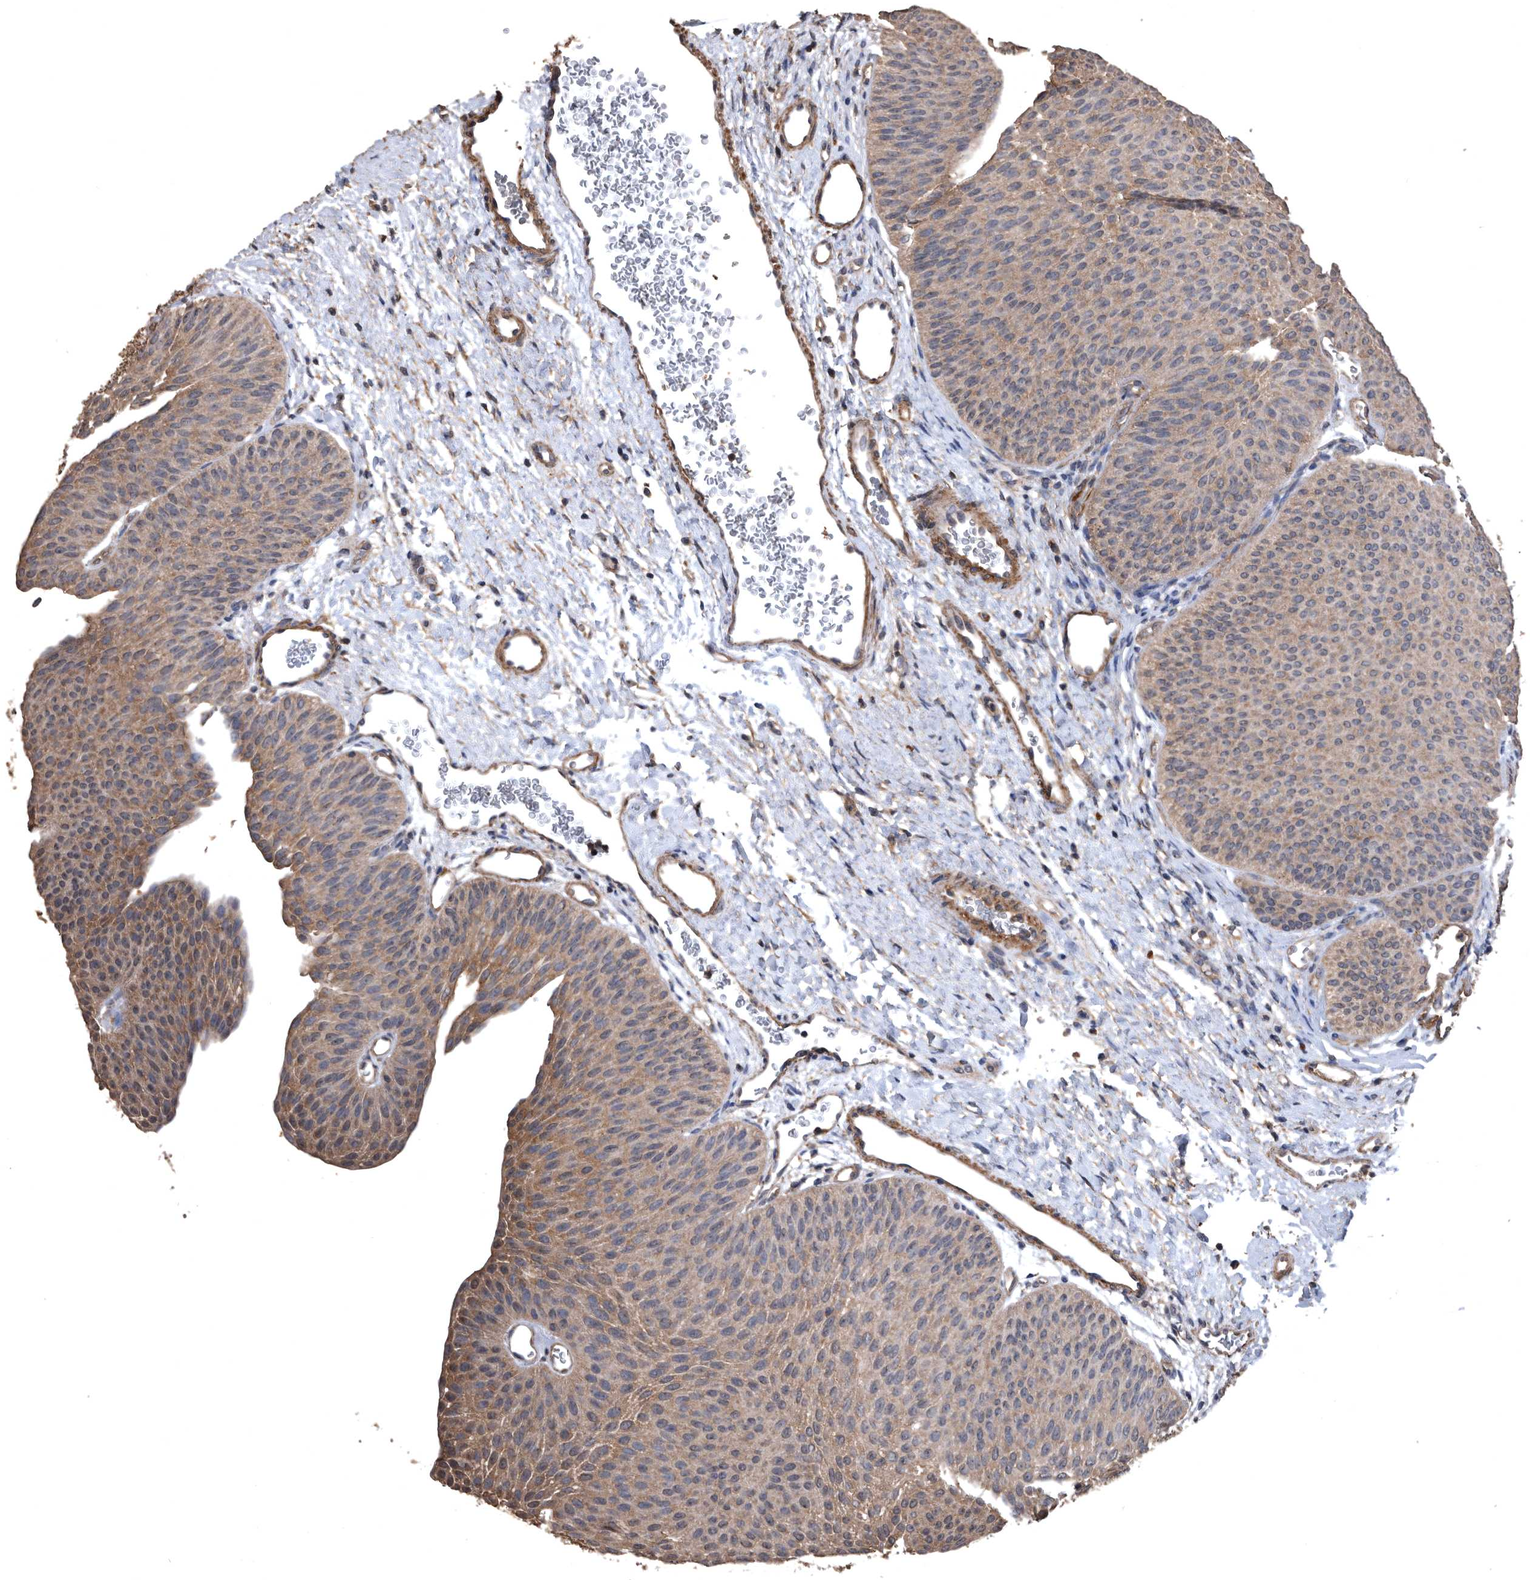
{"staining": {"intensity": "moderate", "quantity": "25%-75%", "location": "cytoplasmic/membranous"}, "tissue": "urothelial cancer", "cell_type": "Tumor cells", "image_type": "cancer", "snomed": [{"axis": "morphology", "description": "Urothelial carcinoma, Low grade"}, {"axis": "topography", "description": "Urinary bladder"}], "caption": "Brown immunohistochemical staining in low-grade urothelial carcinoma shows moderate cytoplasmic/membranous expression in approximately 25%-75% of tumor cells.", "gene": "NRBP1", "patient": {"sex": "female", "age": 60}}